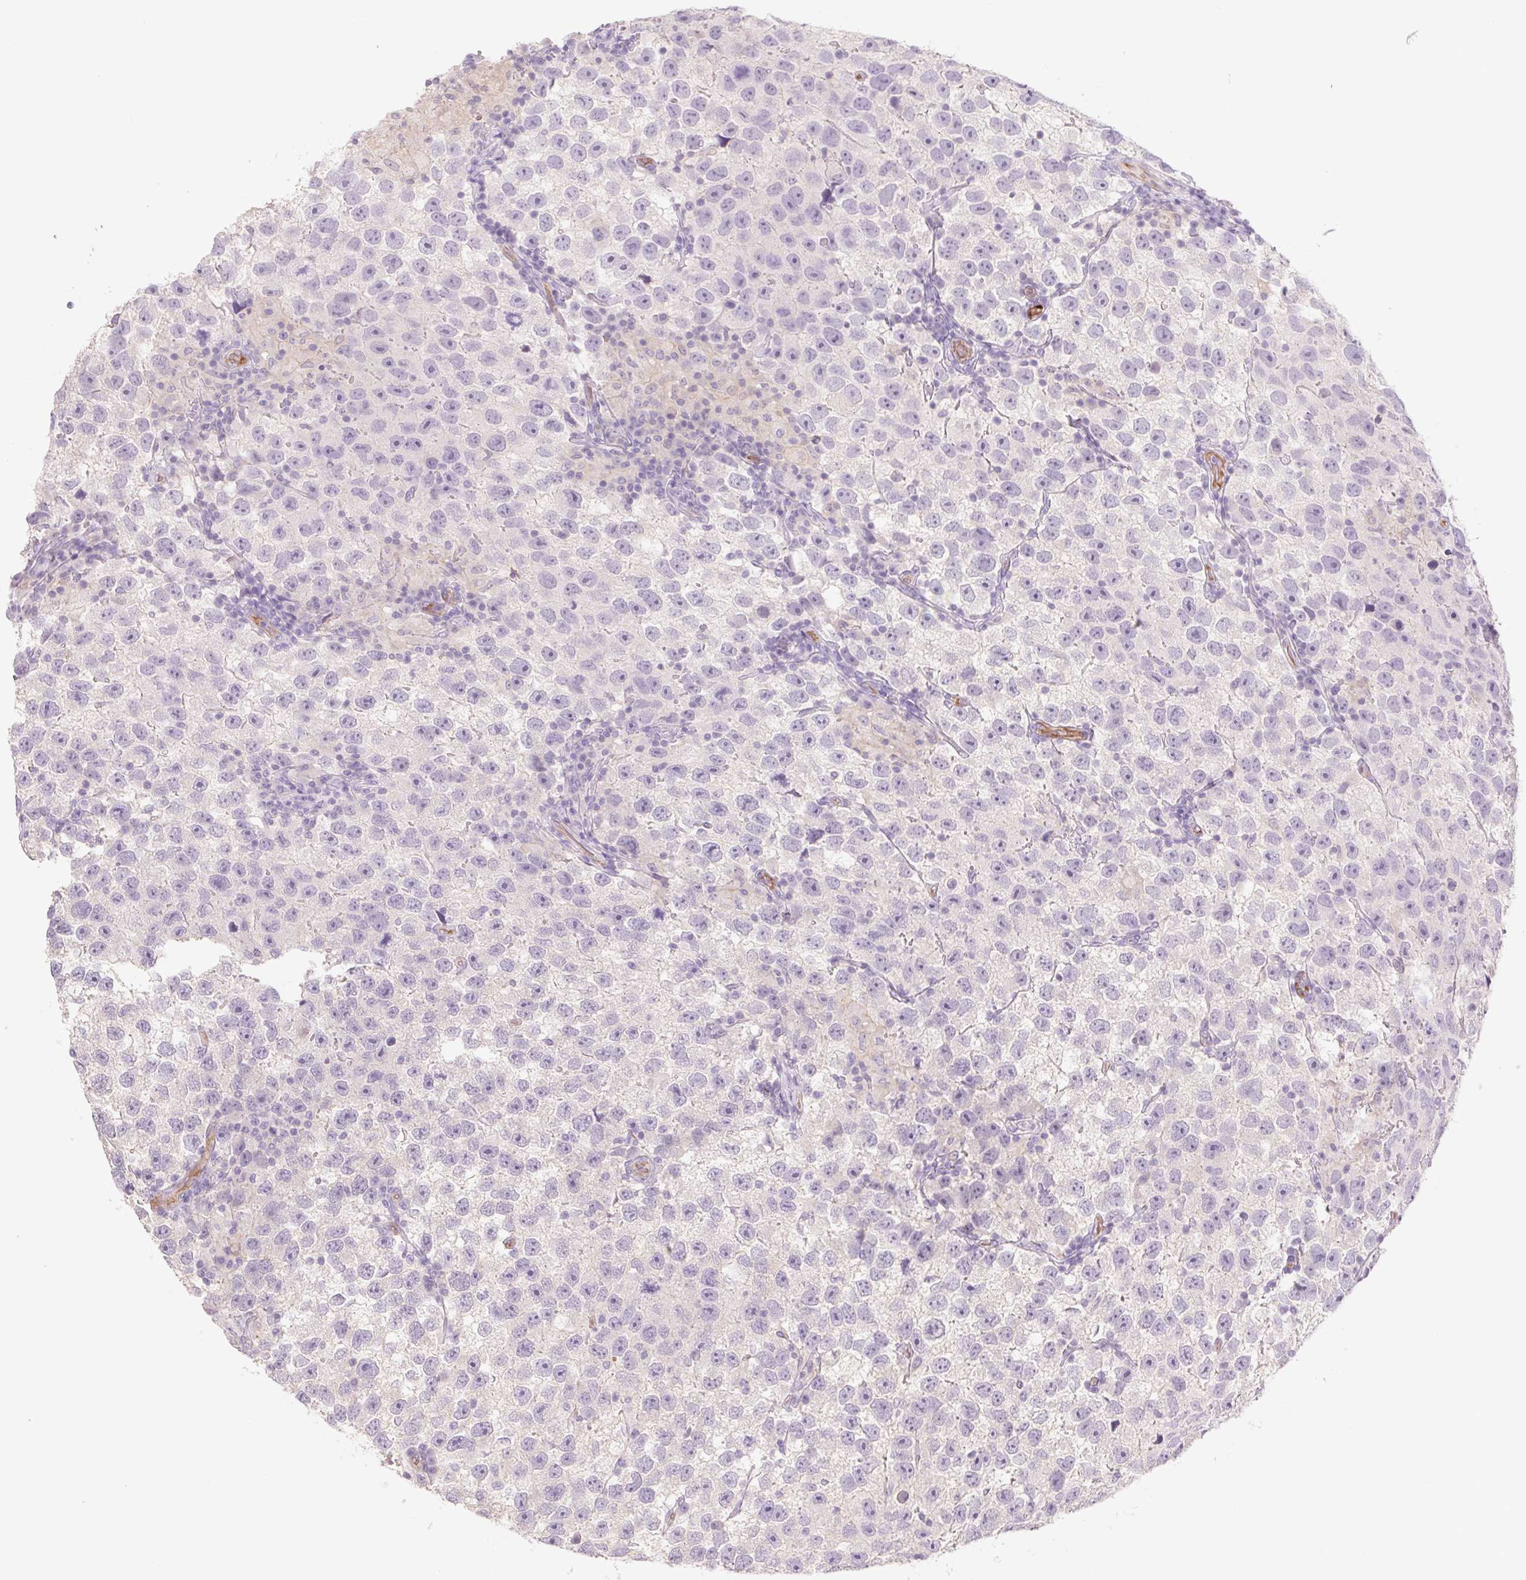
{"staining": {"intensity": "negative", "quantity": "none", "location": "none"}, "tissue": "testis cancer", "cell_type": "Tumor cells", "image_type": "cancer", "snomed": [{"axis": "morphology", "description": "Seminoma, NOS"}, {"axis": "topography", "description": "Testis"}], "caption": "This photomicrograph is of testis cancer stained with IHC to label a protein in brown with the nuclei are counter-stained blue. There is no staining in tumor cells.", "gene": "IGFL3", "patient": {"sex": "male", "age": 26}}